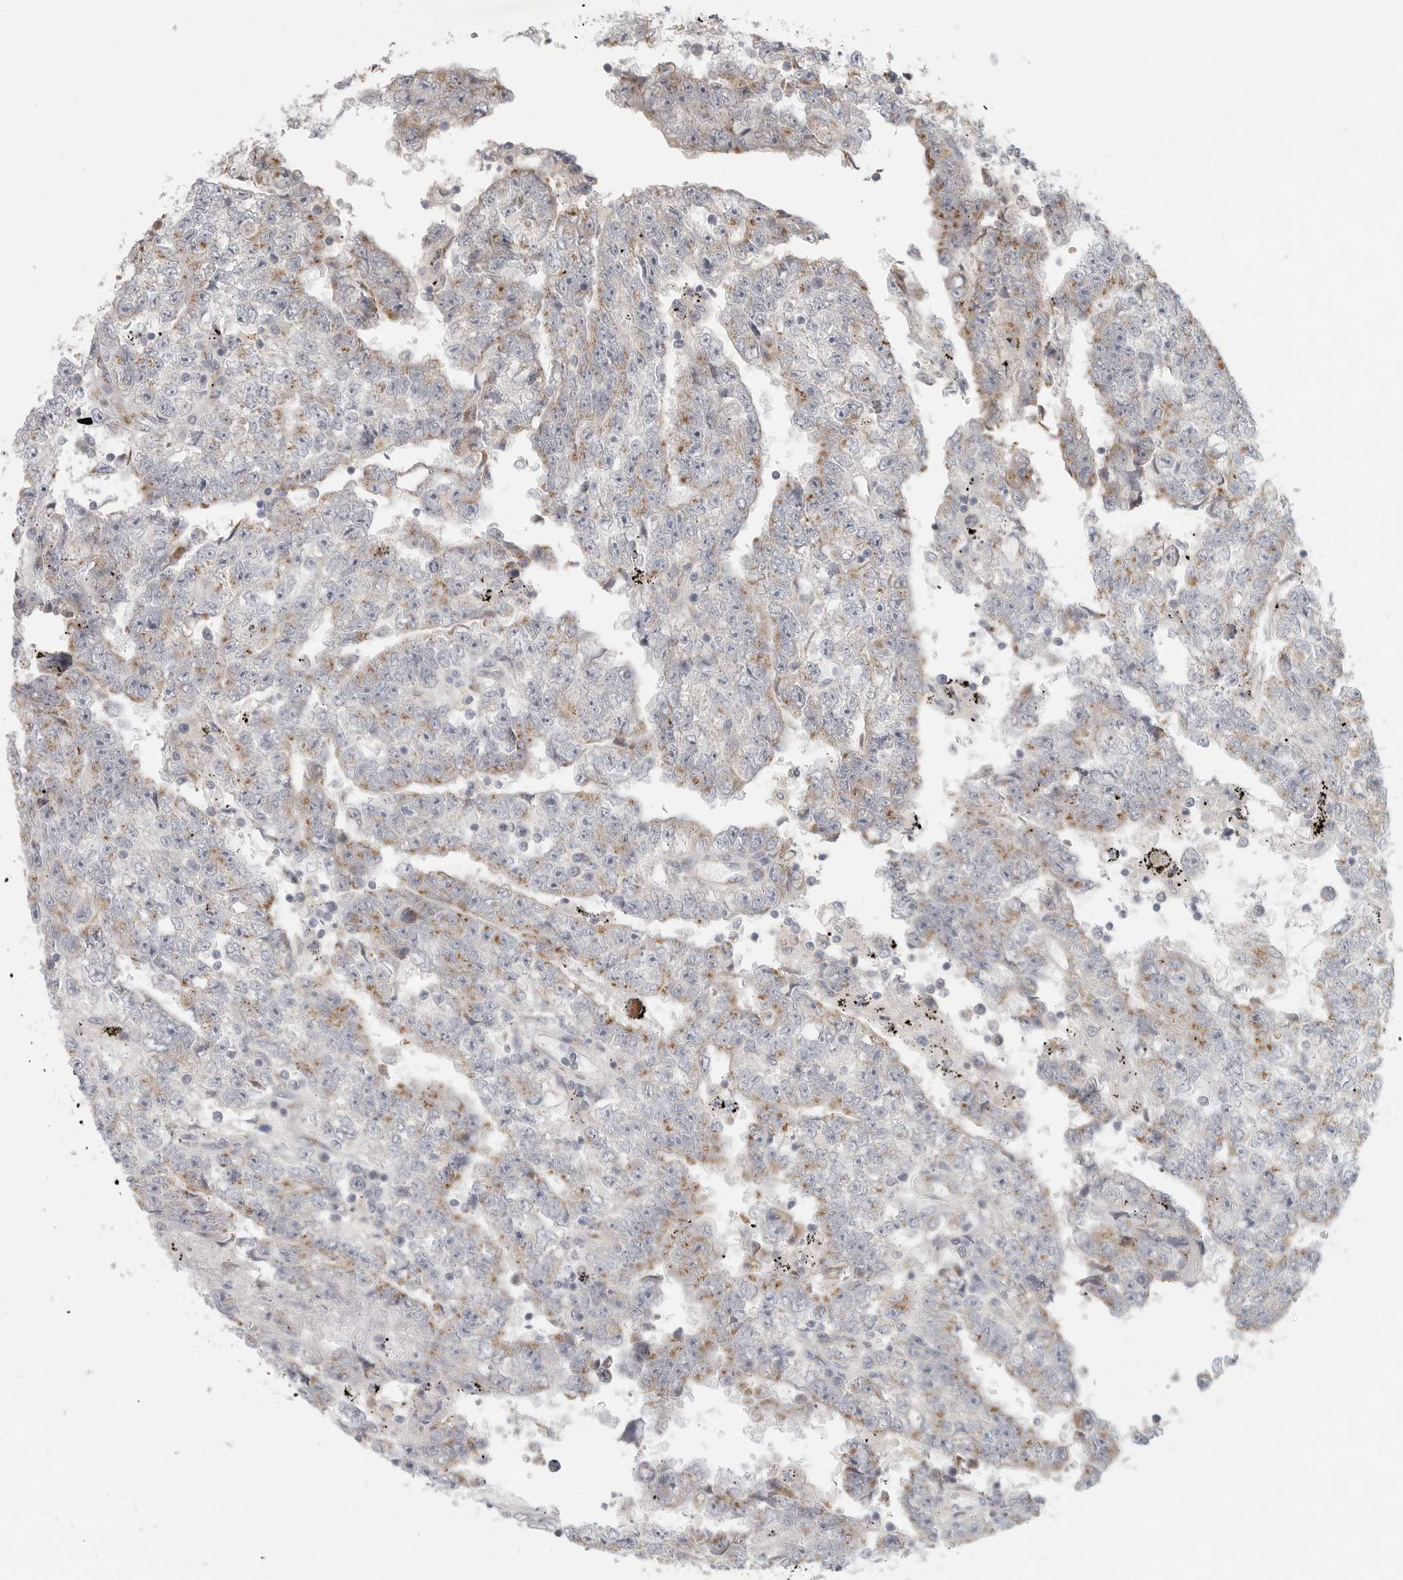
{"staining": {"intensity": "moderate", "quantity": ">75%", "location": "cytoplasmic/membranous"}, "tissue": "testis cancer", "cell_type": "Tumor cells", "image_type": "cancer", "snomed": [{"axis": "morphology", "description": "Carcinoma, Embryonal, NOS"}, {"axis": "topography", "description": "Testis"}], "caption": "High-magnification brightfield microscopy of testis cancer stained with DAB (3,3'-diaminobenzidine) (brown) and counterstained with hematoxylin (blue). tumor cells exhibit moderate cytoplasmic/membranous staining is seen in about>75% of cells. The staining was performed using DAB (3,3'-diaminobenzidine) to visualize the protein expression in brown, while the nuclei were stained in blue with hematoxylin (Magnification: 20x).", "gene": "SLC25A26", "patient": {"sex": "male", "age": 25}}